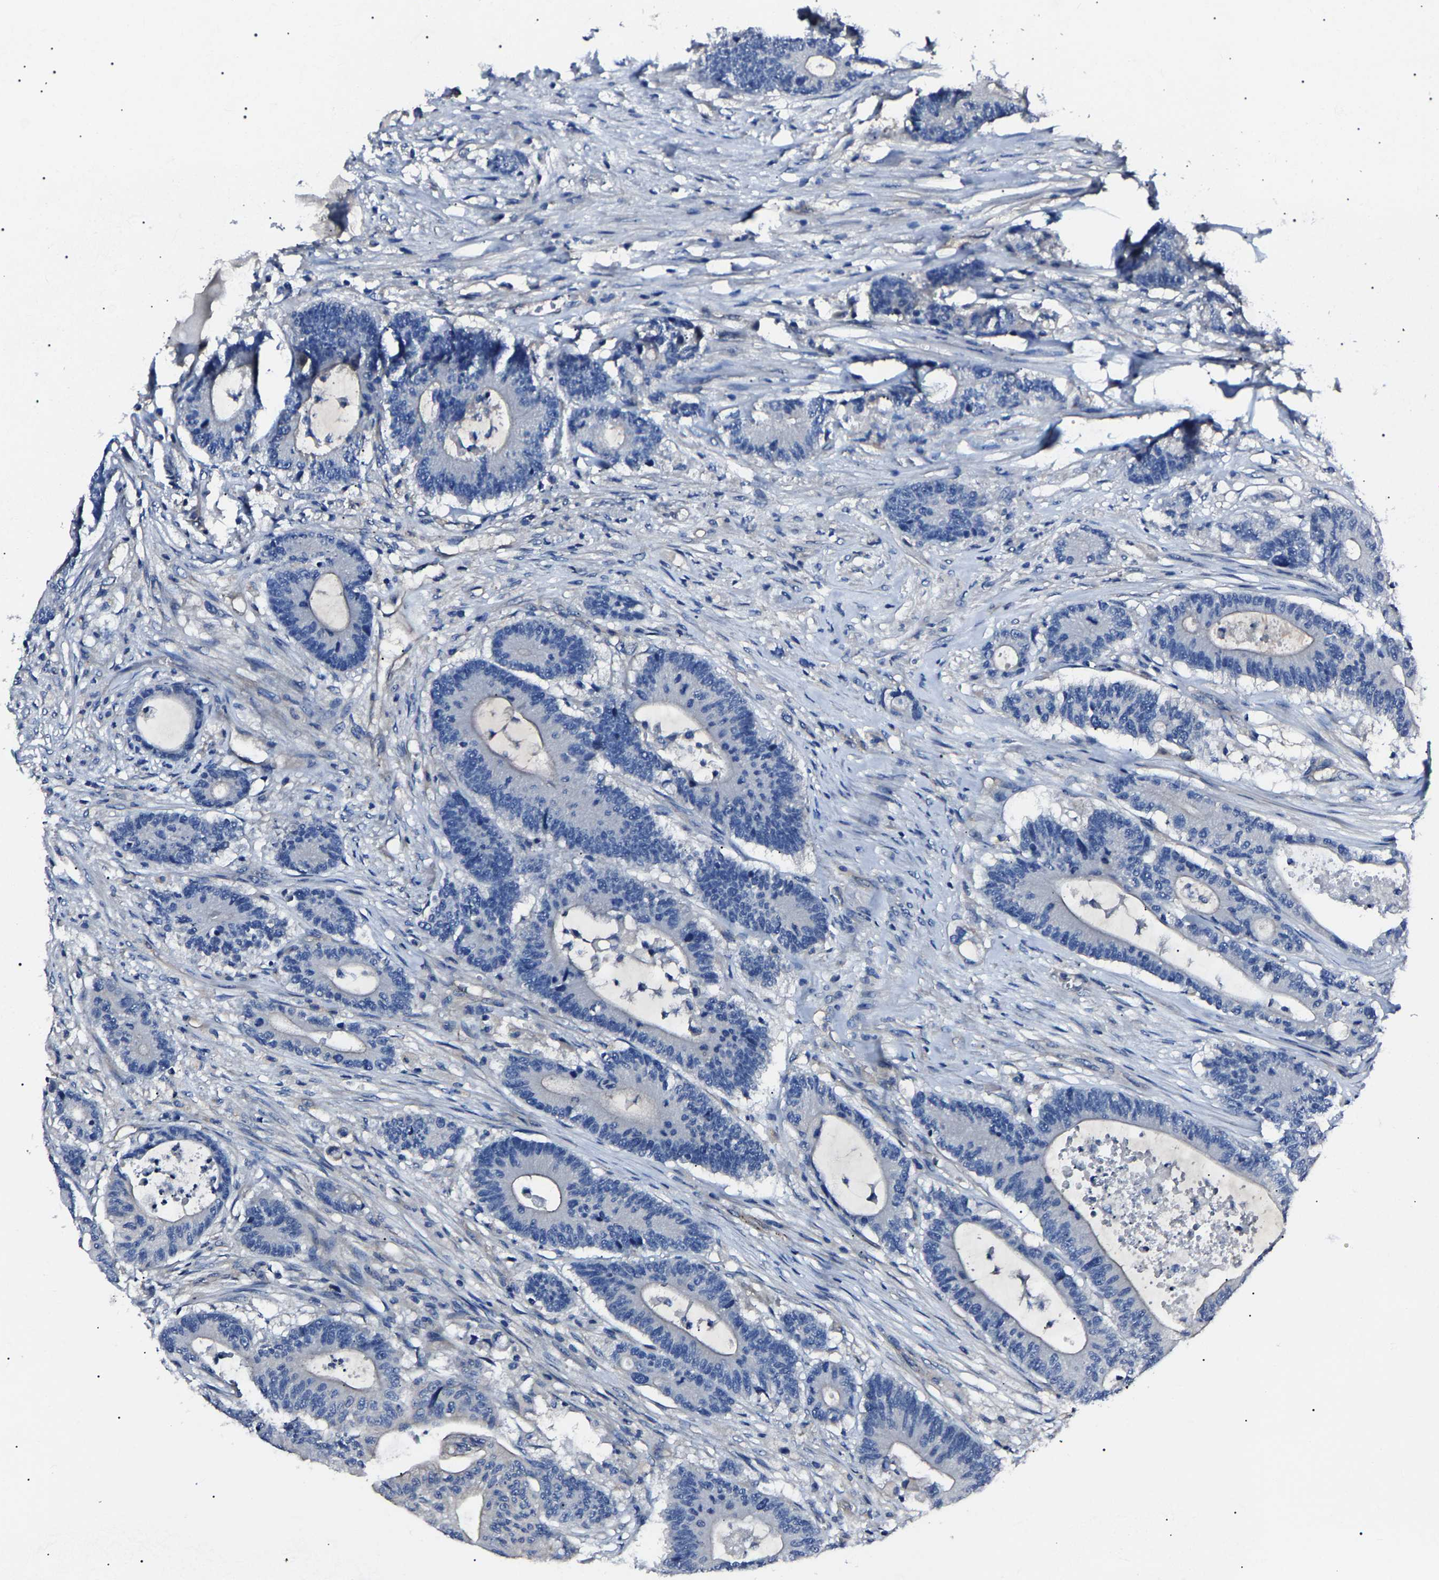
{"staining": {"intensity": "negative", "quantity": "none", "location": "none"}, "tissue": "colorectal cancer", "cell_type": "Tumor cells", "image_type": "cancer", "snomed": [{"axis": "morphology", "description": "Adenocarcinoma, NOS"}, {"axis": "topography", "description": "Colon"}], "caption": "DAB (3,3'-diaminobenzidine) immunohistochemical staining of colorectal adenocarcinoma demonstrates no significant positivity in tumor cells.", "gene": "KLHL42", "patient": {"sex": "female", "age": 84}}